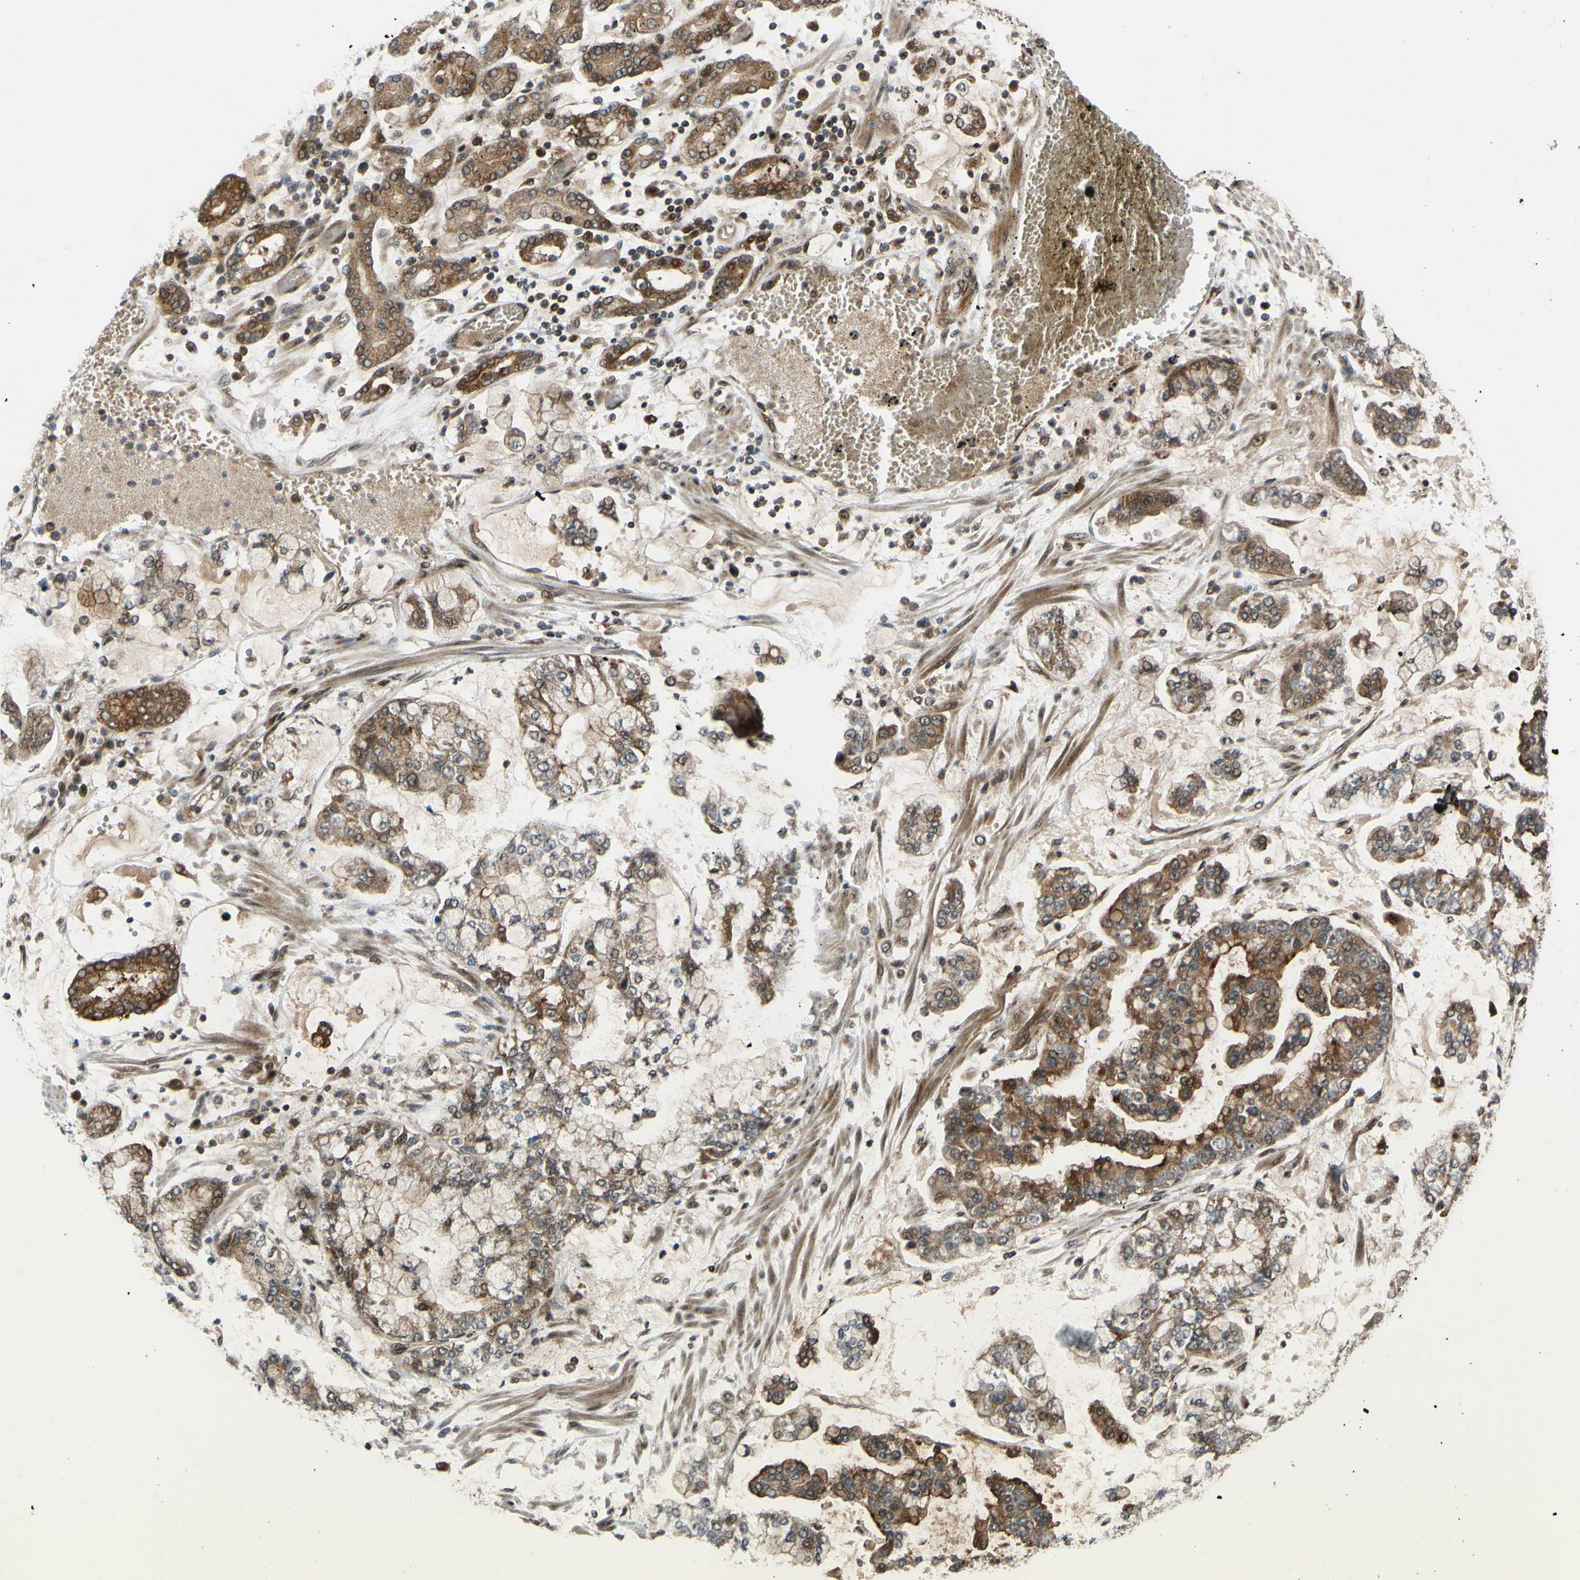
{"staining": {"intensity": "moderate", "quantity": ">75%", "location": "cytoplasmic/membranous"}, "tissue": "stomach cancer", "cell_type": "Tumor cells", "image_type": "cancer", "snomed": [{"axis": "morphology", "description": "Normal tissue, NOS"}, {"axis": "morphology", "description": "Adenocarcinoma, NOS"}, {"axis": "topography", "description": "Stomach, upper"}, {"axis": "topography", "description": "Stomach"}], "caption": "Moderate cytoplasmic/membranous expression for a protein is seen in approximately >75% of tumor cells of adenocarcinoma (stomach) using immunohistochemistry.", "gene": "ABCC8", "patient": {"sex": "male", "age": 76}}